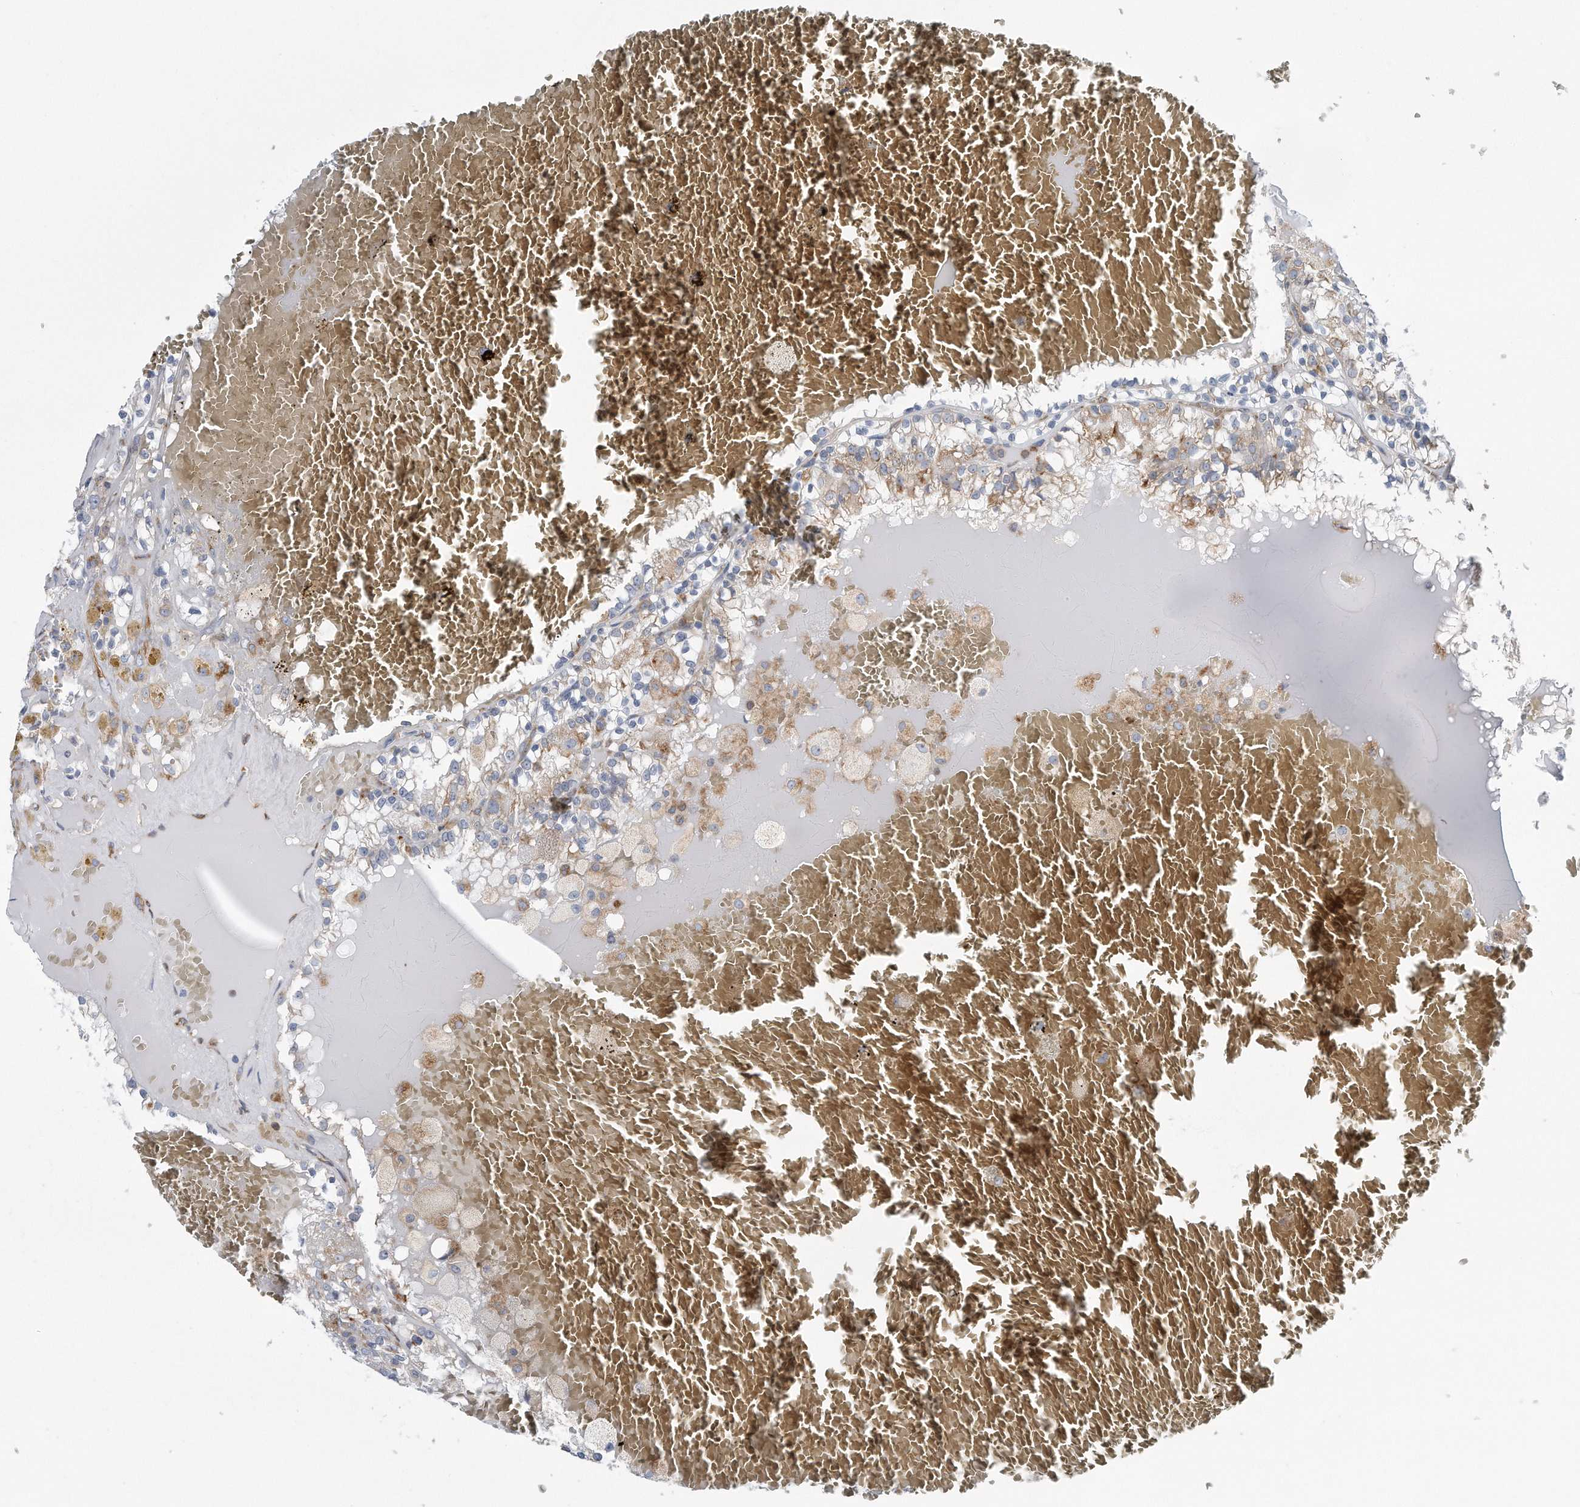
{"staining": {"intensity": "weak", "quantity": "<25%", "location": "cytoplasmic/membranous"}, "tissue": "renal cancer", "cell_type": "Tumor cells", "image_type": "cancer", "snomed": [{"axis": "morphology", "description": "Adenocarcinoma, NOS"}, {"axis": "topography", "description": "Kidney"}], "caption": "DAB immunohistochemical staining of adenocarcinoma (renal) displays no significant positivity in tumor cells.", "gene": "RPL26L1", "patient": {"sex": "female", "age": 56}}